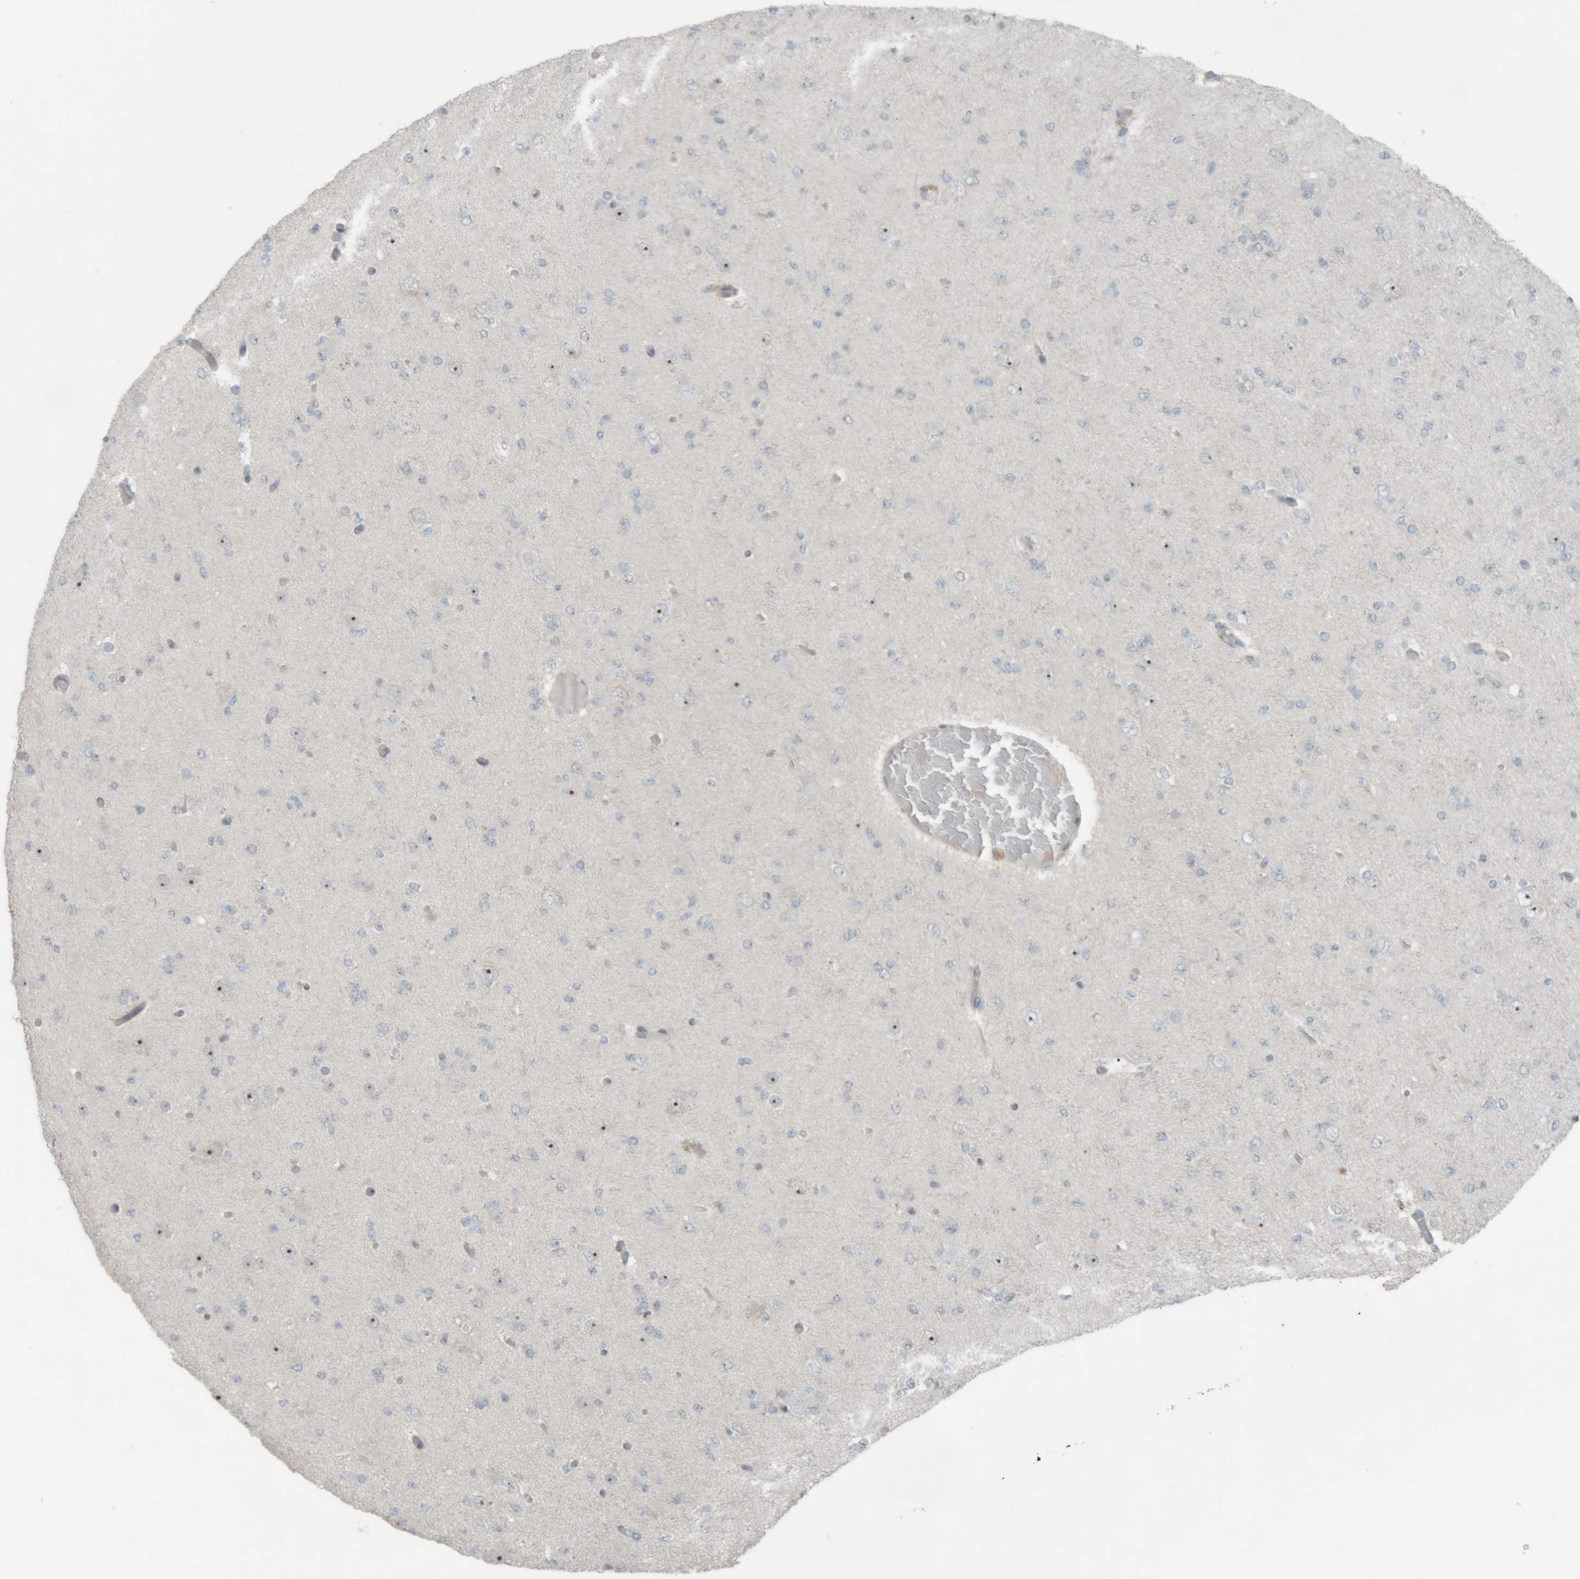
{"staining": {"intensity": "negative", "quantity": "none", "location": "none"}, "tissue": "glioma", "cell_type": "Tumor cells", "image_type": "cancer", "snomed": [{"axis": "morphology", "description": "Glioma, malignant, Low grade"}, {"axis": "topography", "description": "Brain"}], "caption": "The image shows no staining of tumor cells in malignant glioma (low-grade). (Stains: DAB immunohistochemistry (IHC) with hematoxylin counter stain, Microscopy: brightfield microscopy at high magnification).", "gene": "RPF1", "patient": {"sex": "female", "age": 22}}